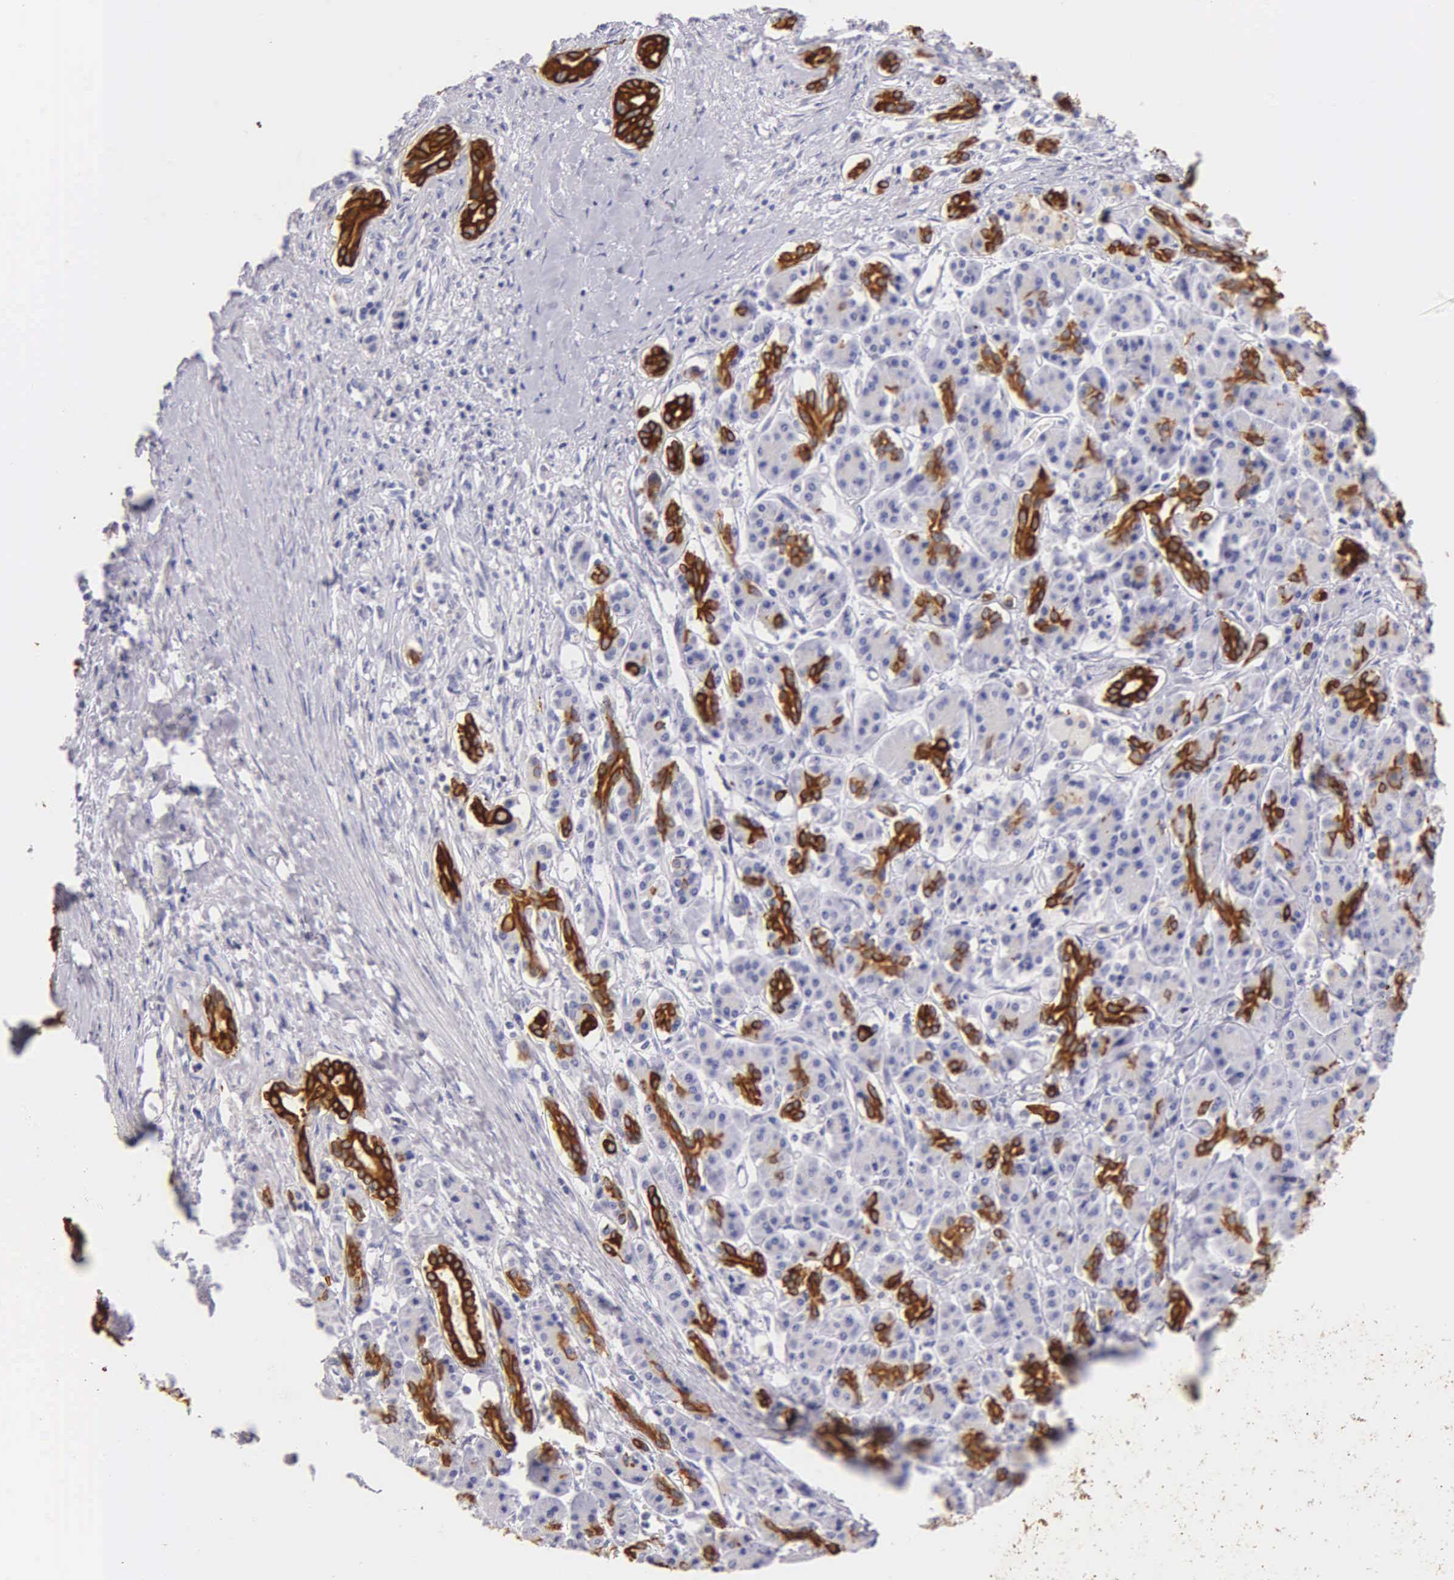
{"staining": {"intensity": "strong", "quantity": ">75%", "location": "cytoplasmic/membranous"}, "tissue": "pancreatic cancer", "cell_type": "Tumor cells", "image_type": "cancer", "snomed": [{"axis": "morphology", "description": "Adenocarcinoma, NOS"}, {"axis": "topography", "description": "Pancreas"}], "caption": "A high-resolution micrograph shows immunohistochemistry (IHC) staining of adenocarcinoma (pancreatic), which displays strong cytoplasmic/membranous expression in about >75% of tumor cells.", "gene": "KRT17", "patient": {"sex": "male", "age": 59}}